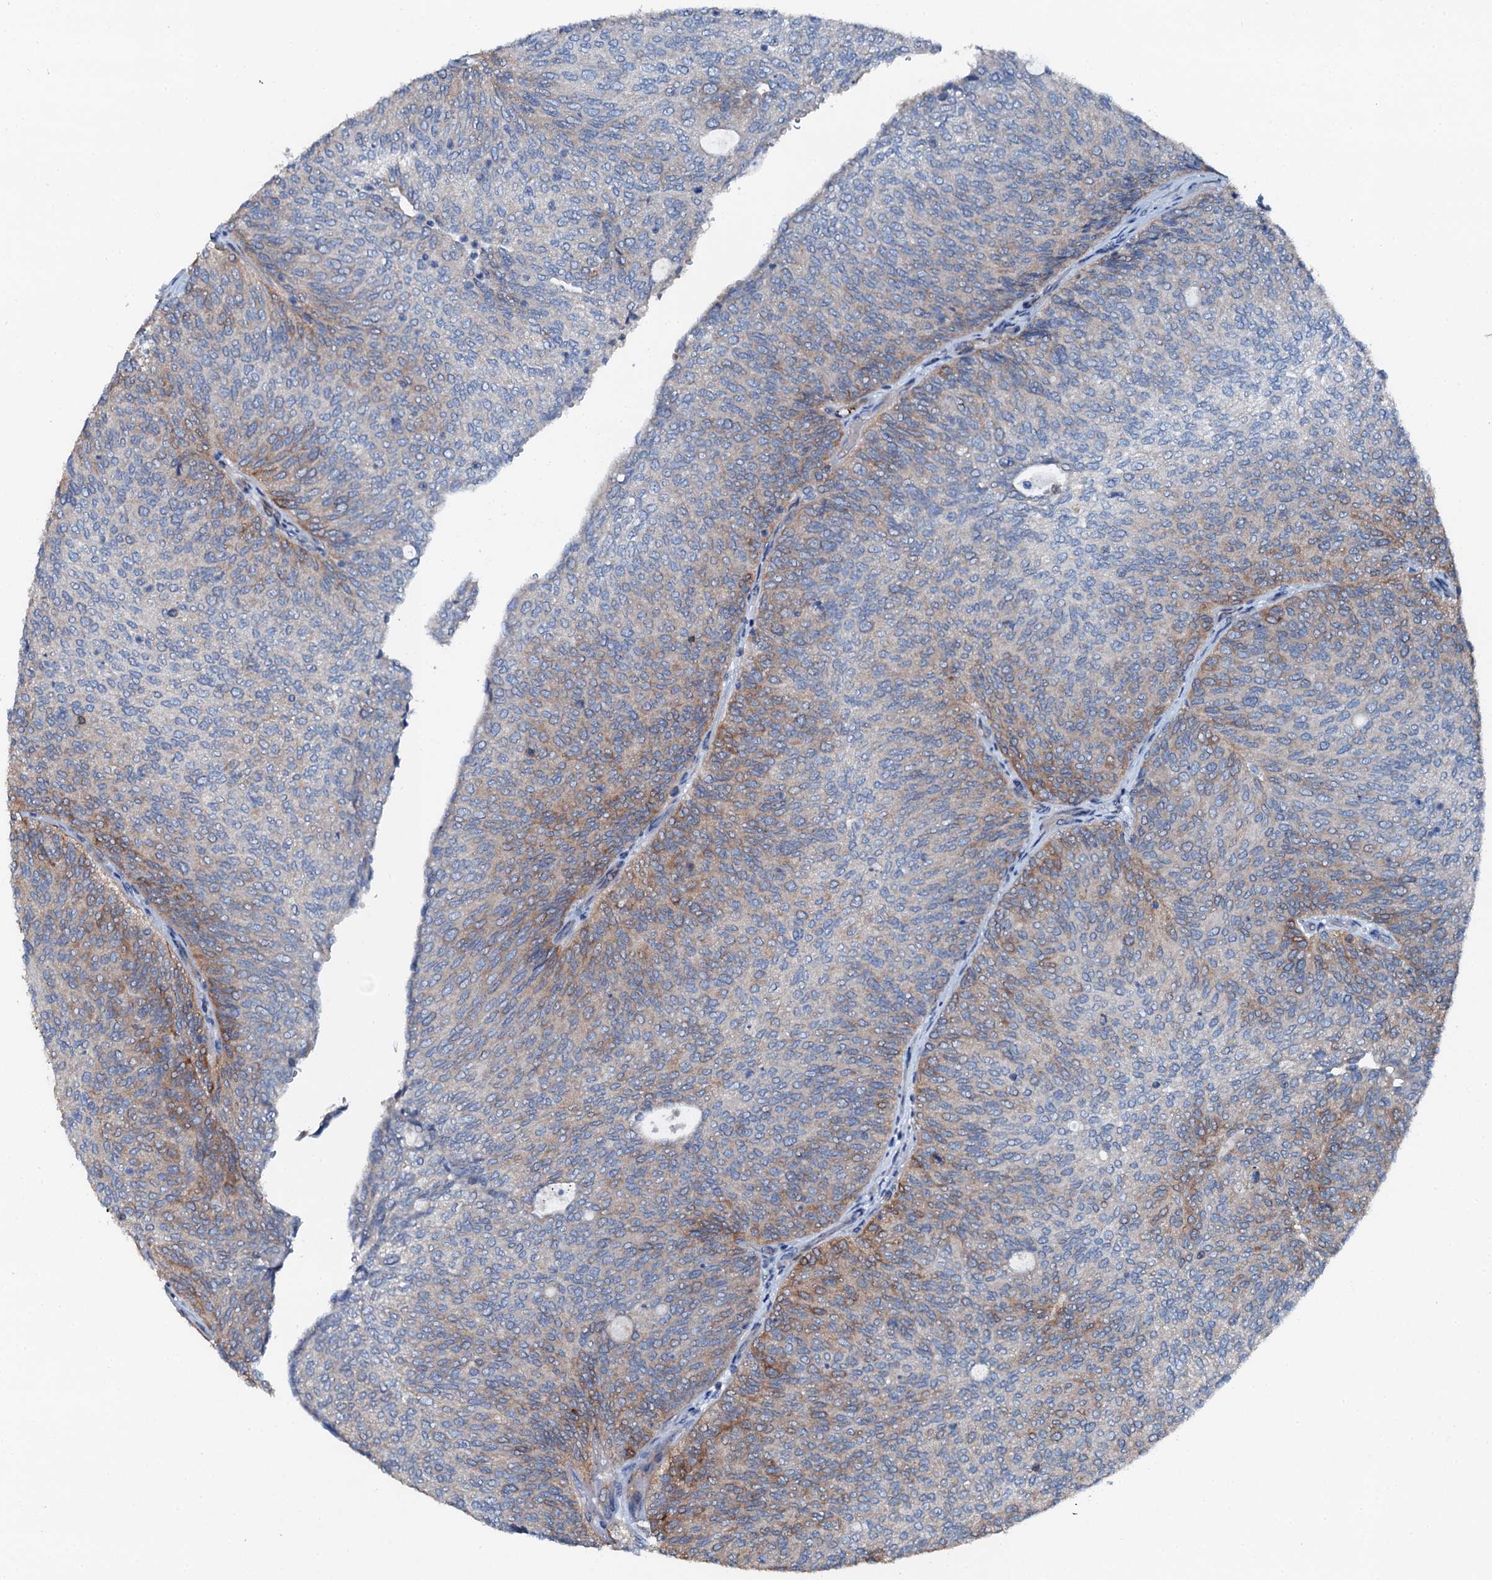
{"staining": {"intensity": "moderate", "quantity": "<25%", "location": "cytoplasmic/membranous"}, "tissue": "urothelial cancer", "cell_type": "Tumor cells", "image_type": "cancer", "snomed": [{"axis": "morphology", "description": "Urothelial carcinoma, Low grade"}, {"axis": "topography", "description": "Urinary bladder"}], "caption": "Protein staining by immunohistochemistry (IHC) demonstrates moderate cytoplasmic/membranous positivity in about <25% of tumor cells in urothelial cancer.", "gene": "GFOD2", "patient": {"sex": "female", "age": 79}}